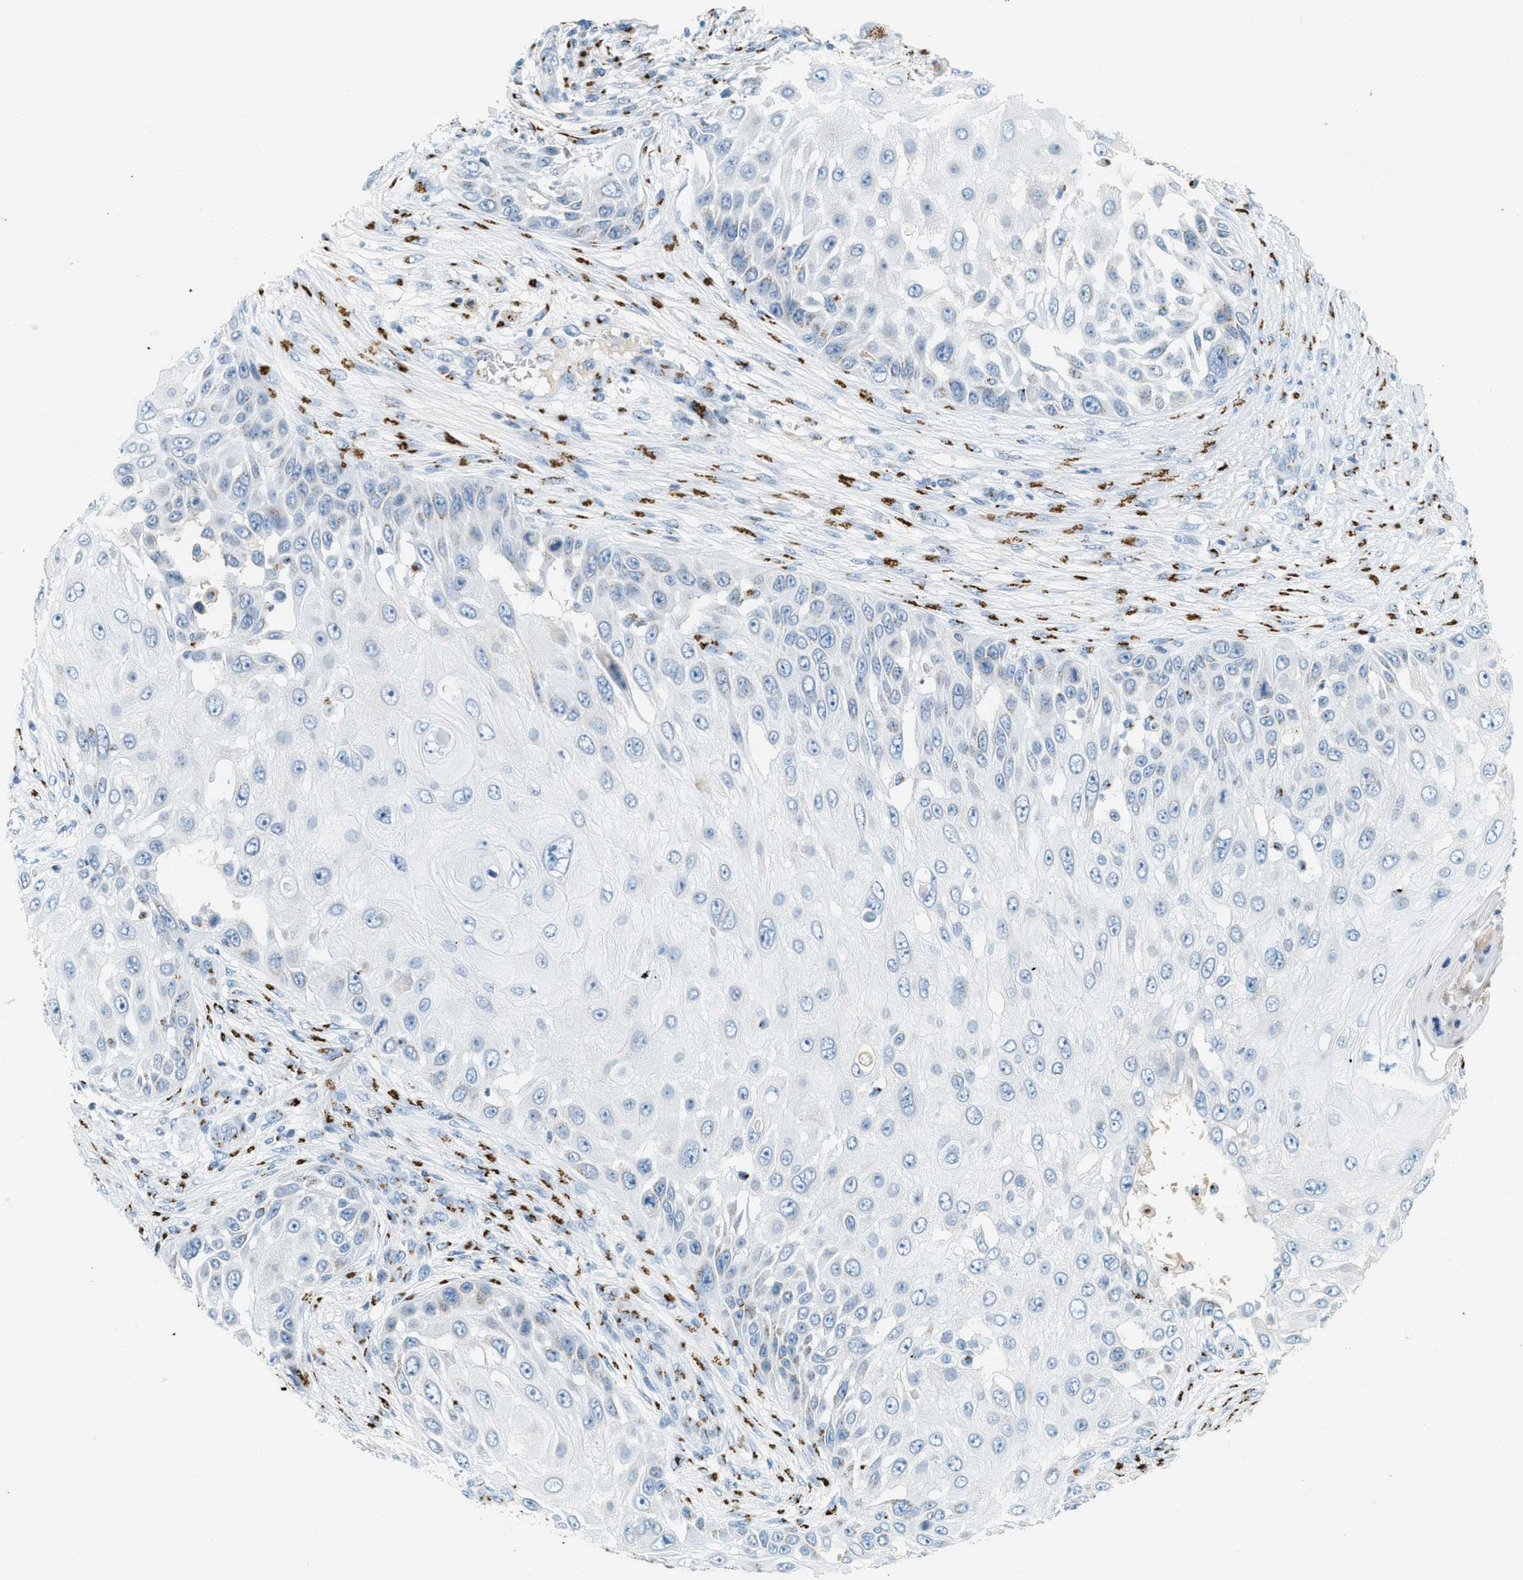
{"staining": {"intensity": "negative", "quantity": "none", "location": "none"}, "tissue": "skin cancer", "cell_type": "Tumor cells", "image_type": "cancer", "snomed": [{"axis": "morphology", "description": "Squamous cell carcinoma, NOS"}, {"axis": "topography", "description": "Skin"}], "caption": "High magnification brightfield microscopy of skin cancer (squamous cell carcinoma) stained with DAB (3,3'-diaminobenzidine) (brown) and counterstained with hematoxylin (blue): tumor cells show no significant staining.", "gene": "ENTPD4", "patient": {"sex": "female", "age": 44}}